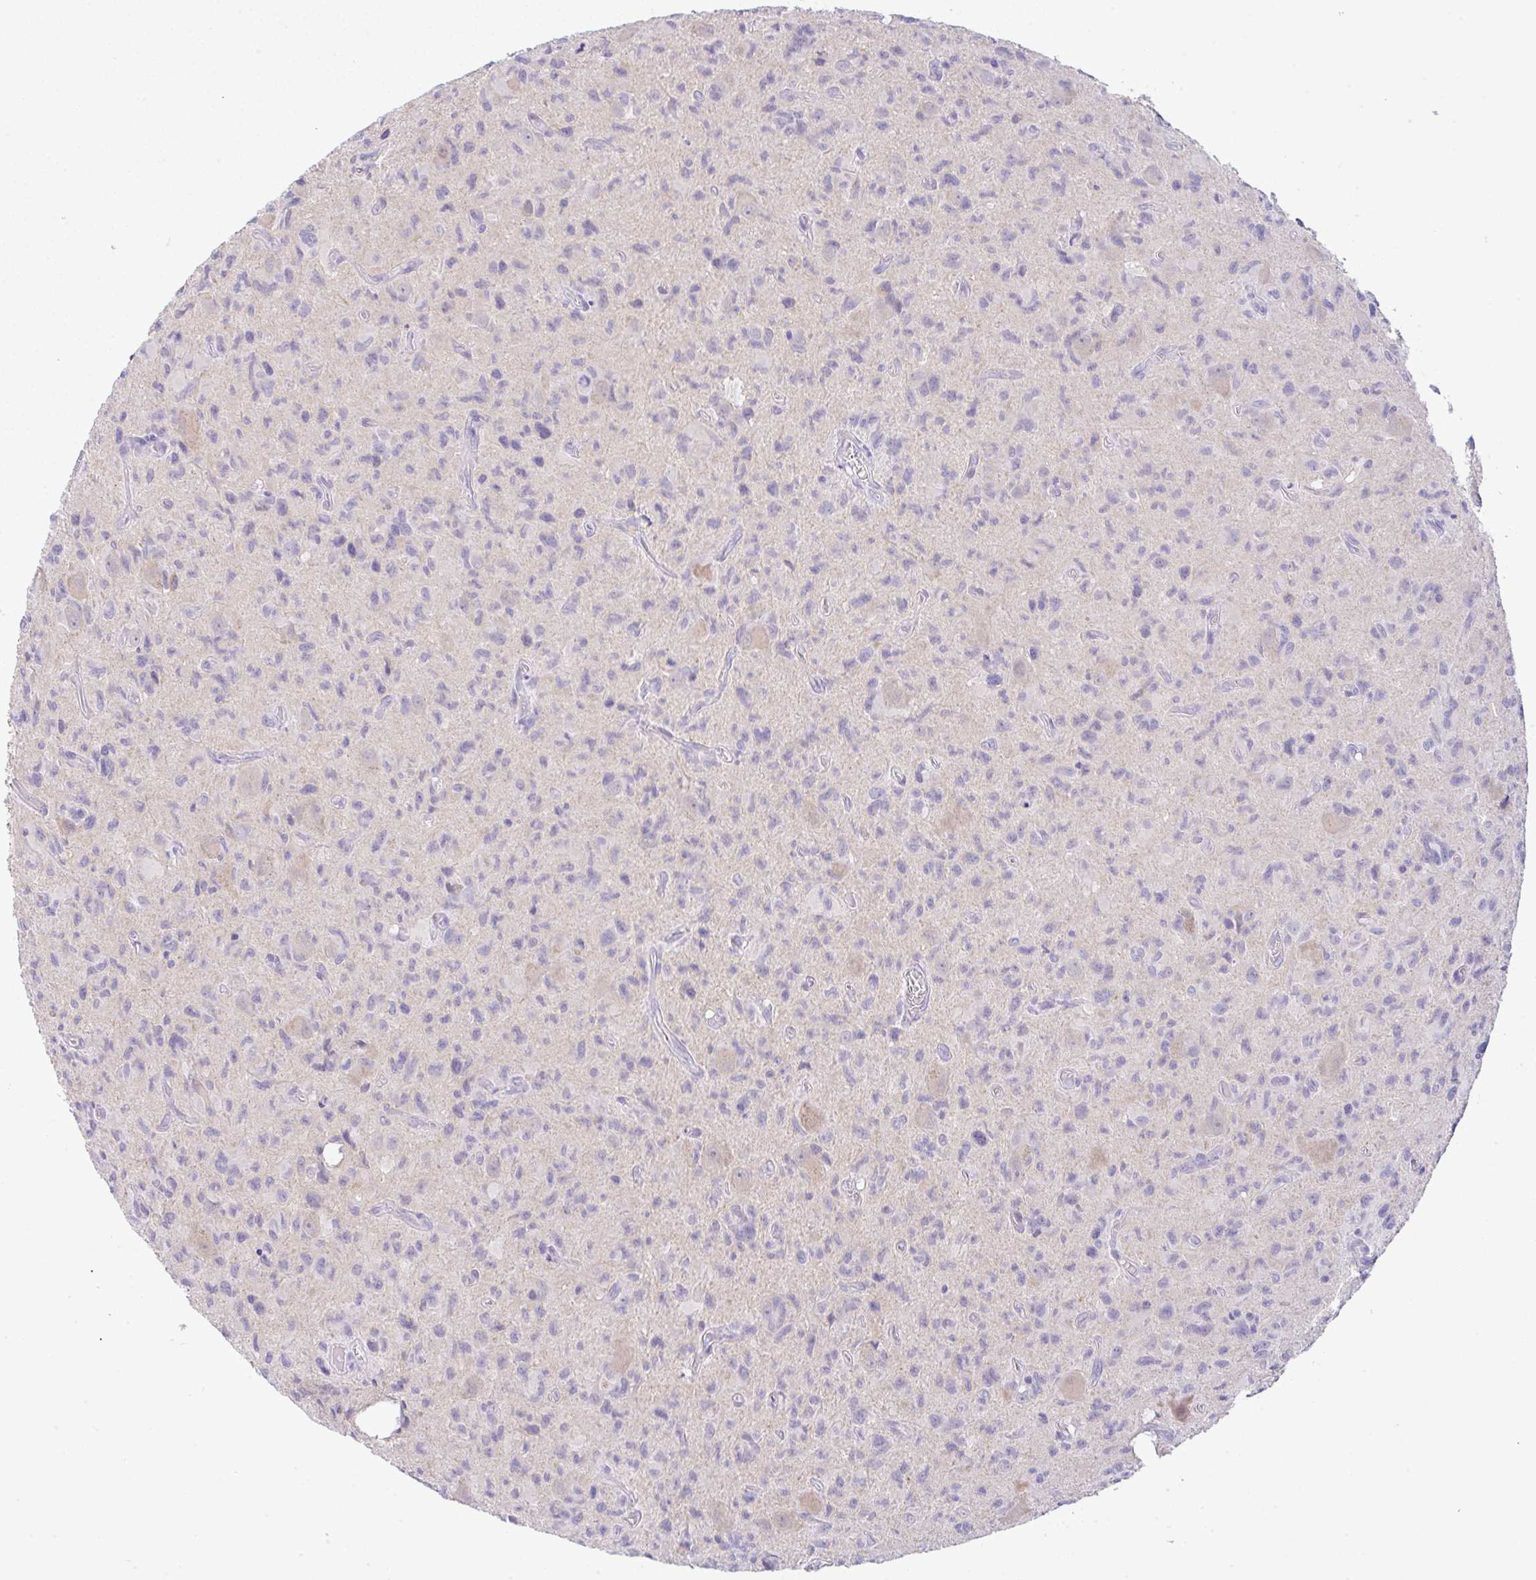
{"staining": {"intensity": "negative", "quantity": "none", "location": "none"}, "tissue": "glioma", "cell_type": "Tumor cells", "image_type": "cancer", "snomed": [{"axis": "morphology", "description": "Glioma, malignant, High grade"}, {"axis": "topography", "description": "Brain"}], "caption": "Immunohistochemistry histopathology image of neoplastic tissue: malignant high-grade glioma stained with DAB displays no significant protein expression in tumor cells.", "gene": "SERPINE3", "patient": {"sex": "male", "age": 76}}